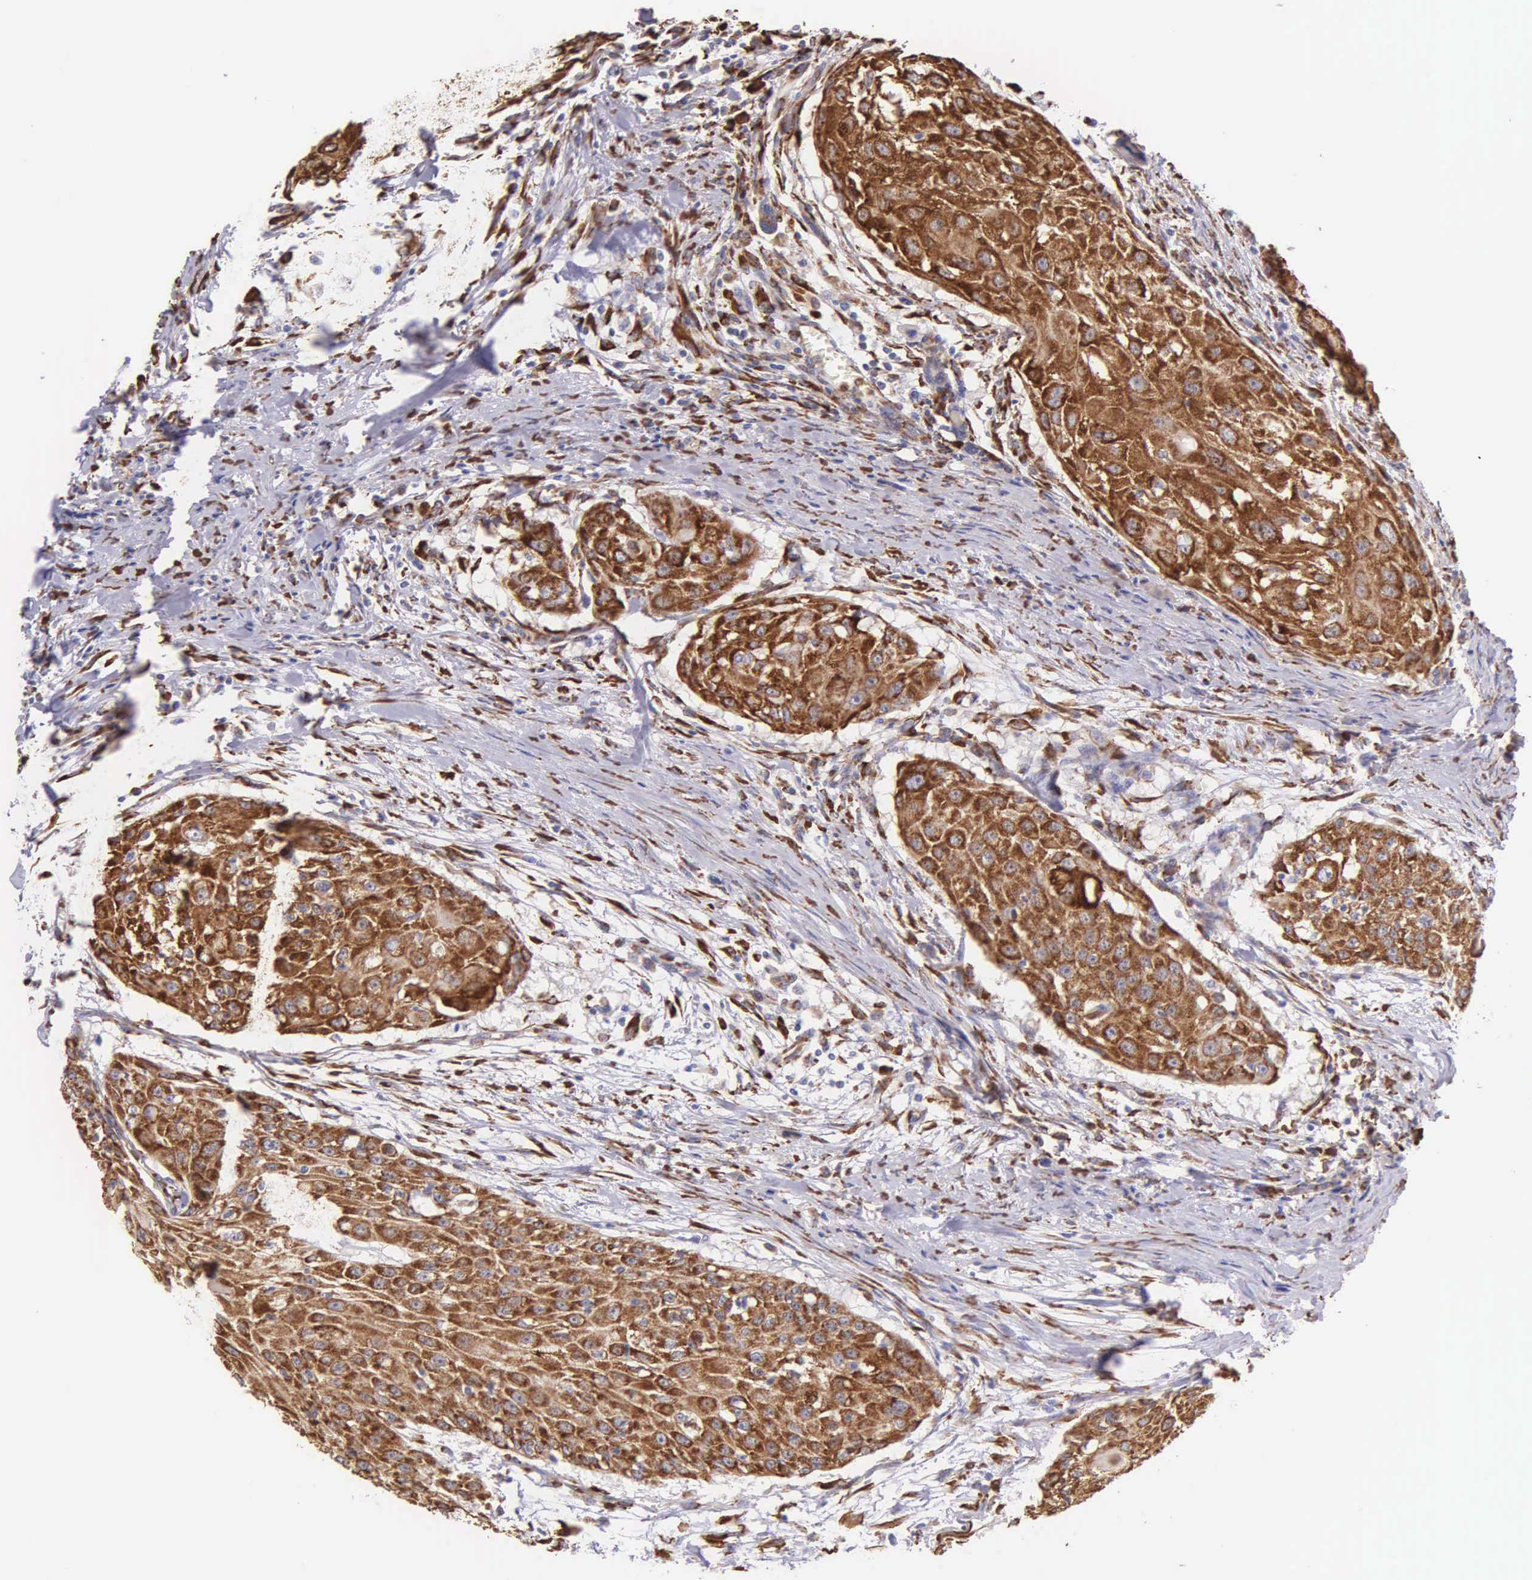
{"staining": {"intensity": "strong", "quantity": ">75%", "location": "cytoplasmic/membranous"}, "tissue": "head and neck cancer", "cell_type": "Tumor cells", "image_type": "cancer", "snomed": [{"axis": "morphology", "description": "Squamous cell carcinoma, NOS"}, {"axis": "topography", "description": "Head-Neck"}], "caption": "A brown stain shows strong cytoplasmic/membranous staining of a protein in human head and neck cancer (squamous cell carcinoma) tumor cells.", "gene": "CKAP4", "patient": {"sex": "male", "age": 64}}